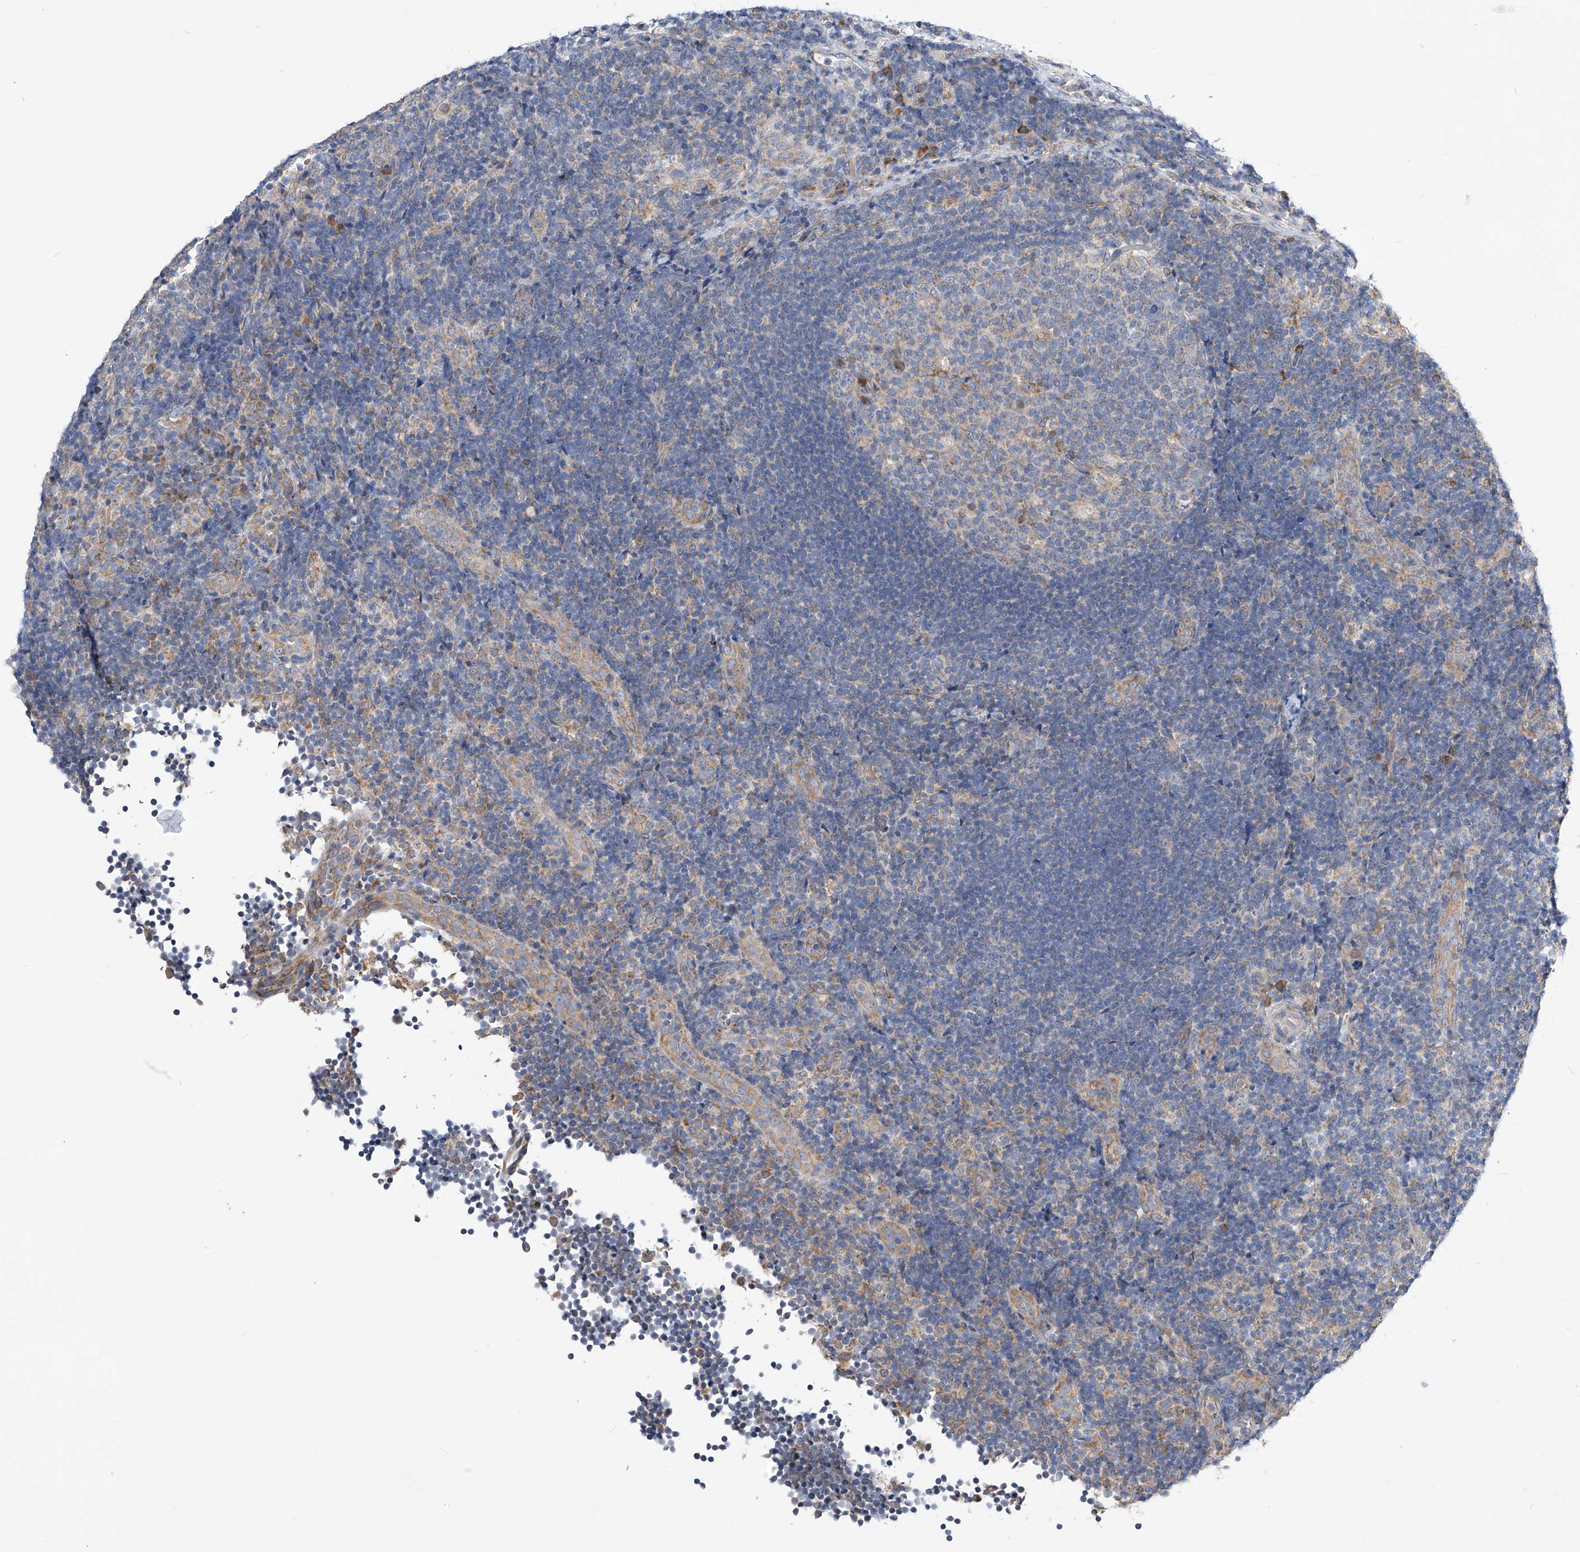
{"staining": {"intensity": "moderate", "quantity": "<25%", "location": "cytoplasmic/membranous"}, "tissue": "lymph node", "cell_type": "Germinal center cells", "image_type": "normal", "snomed": [{"axis": "morphology", "description": "Normal tissue, NOS"}, {"axis": "topography", "description": "Lymph node"}], "caption": "Lymph node stained with immunohistochemistry demonstrates moderate cytoplasmic/membranous expression in about <25% of germinal center cells.", "gene": "UFL1", "patient": {"sex": "female", "age": 22}}